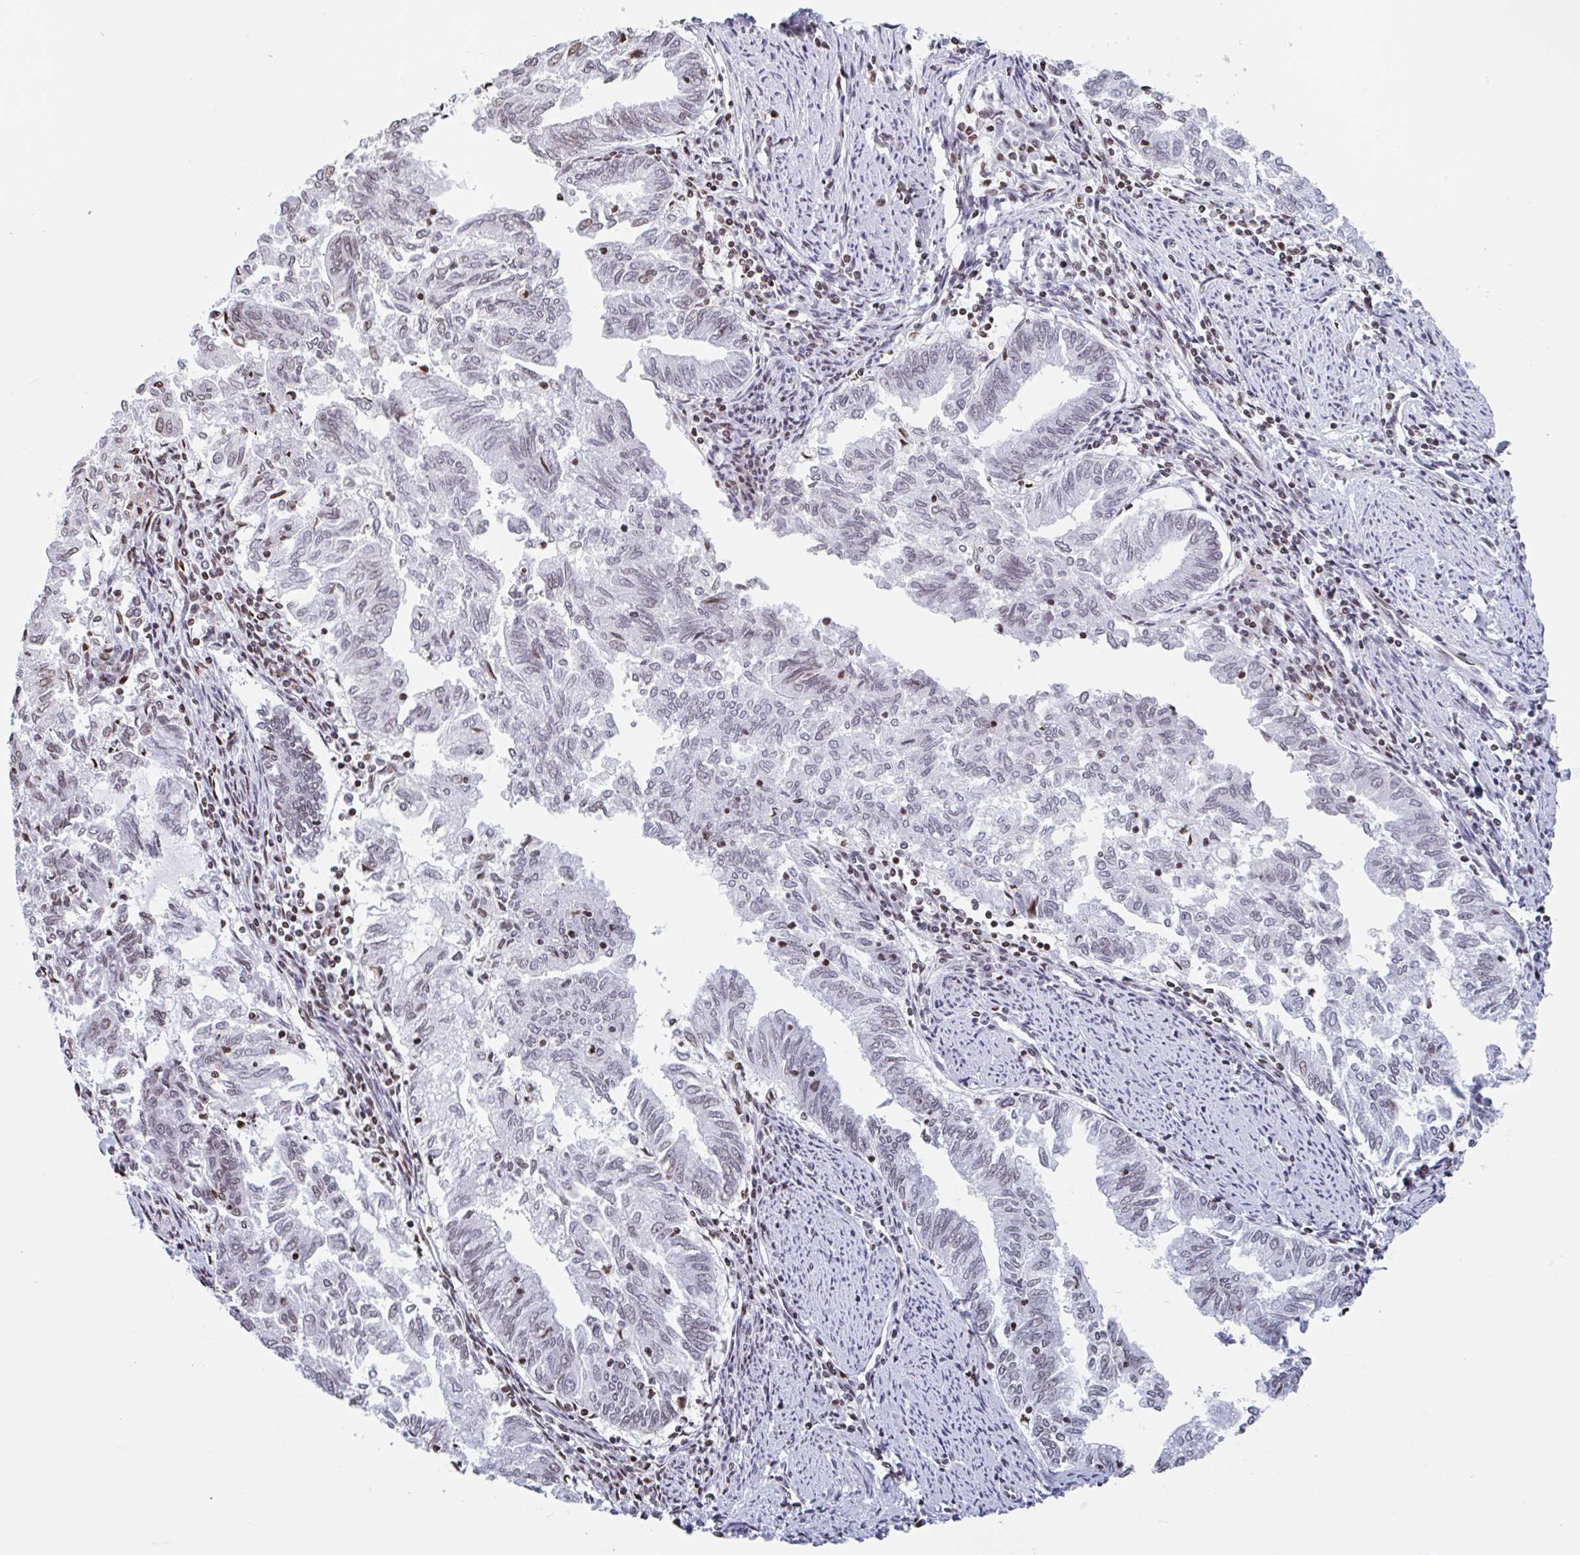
{"staining": {"intensity": "moderate", "quantity": "25%-75%", "location": "nuclear"}, "tissue": "endometrial cancer", "cell_type": "Tumor cells", "image_type": "cancer", "snomed": [{"axis": "morphology", "description": "Adenocarcinoma, NOS"}, {"axis": "topography", "description": "Endometrium"}], "caption": "Protein expression analysis of human endometrial adenocarcinoma reveals moderate nuclear expression in approximately 25%-75% of tumor cells. (DAB = brown stain, brightfield microscopy at high magnification).", "gene": "NOL6", "patient": {"sex": "female", "age": 79}}